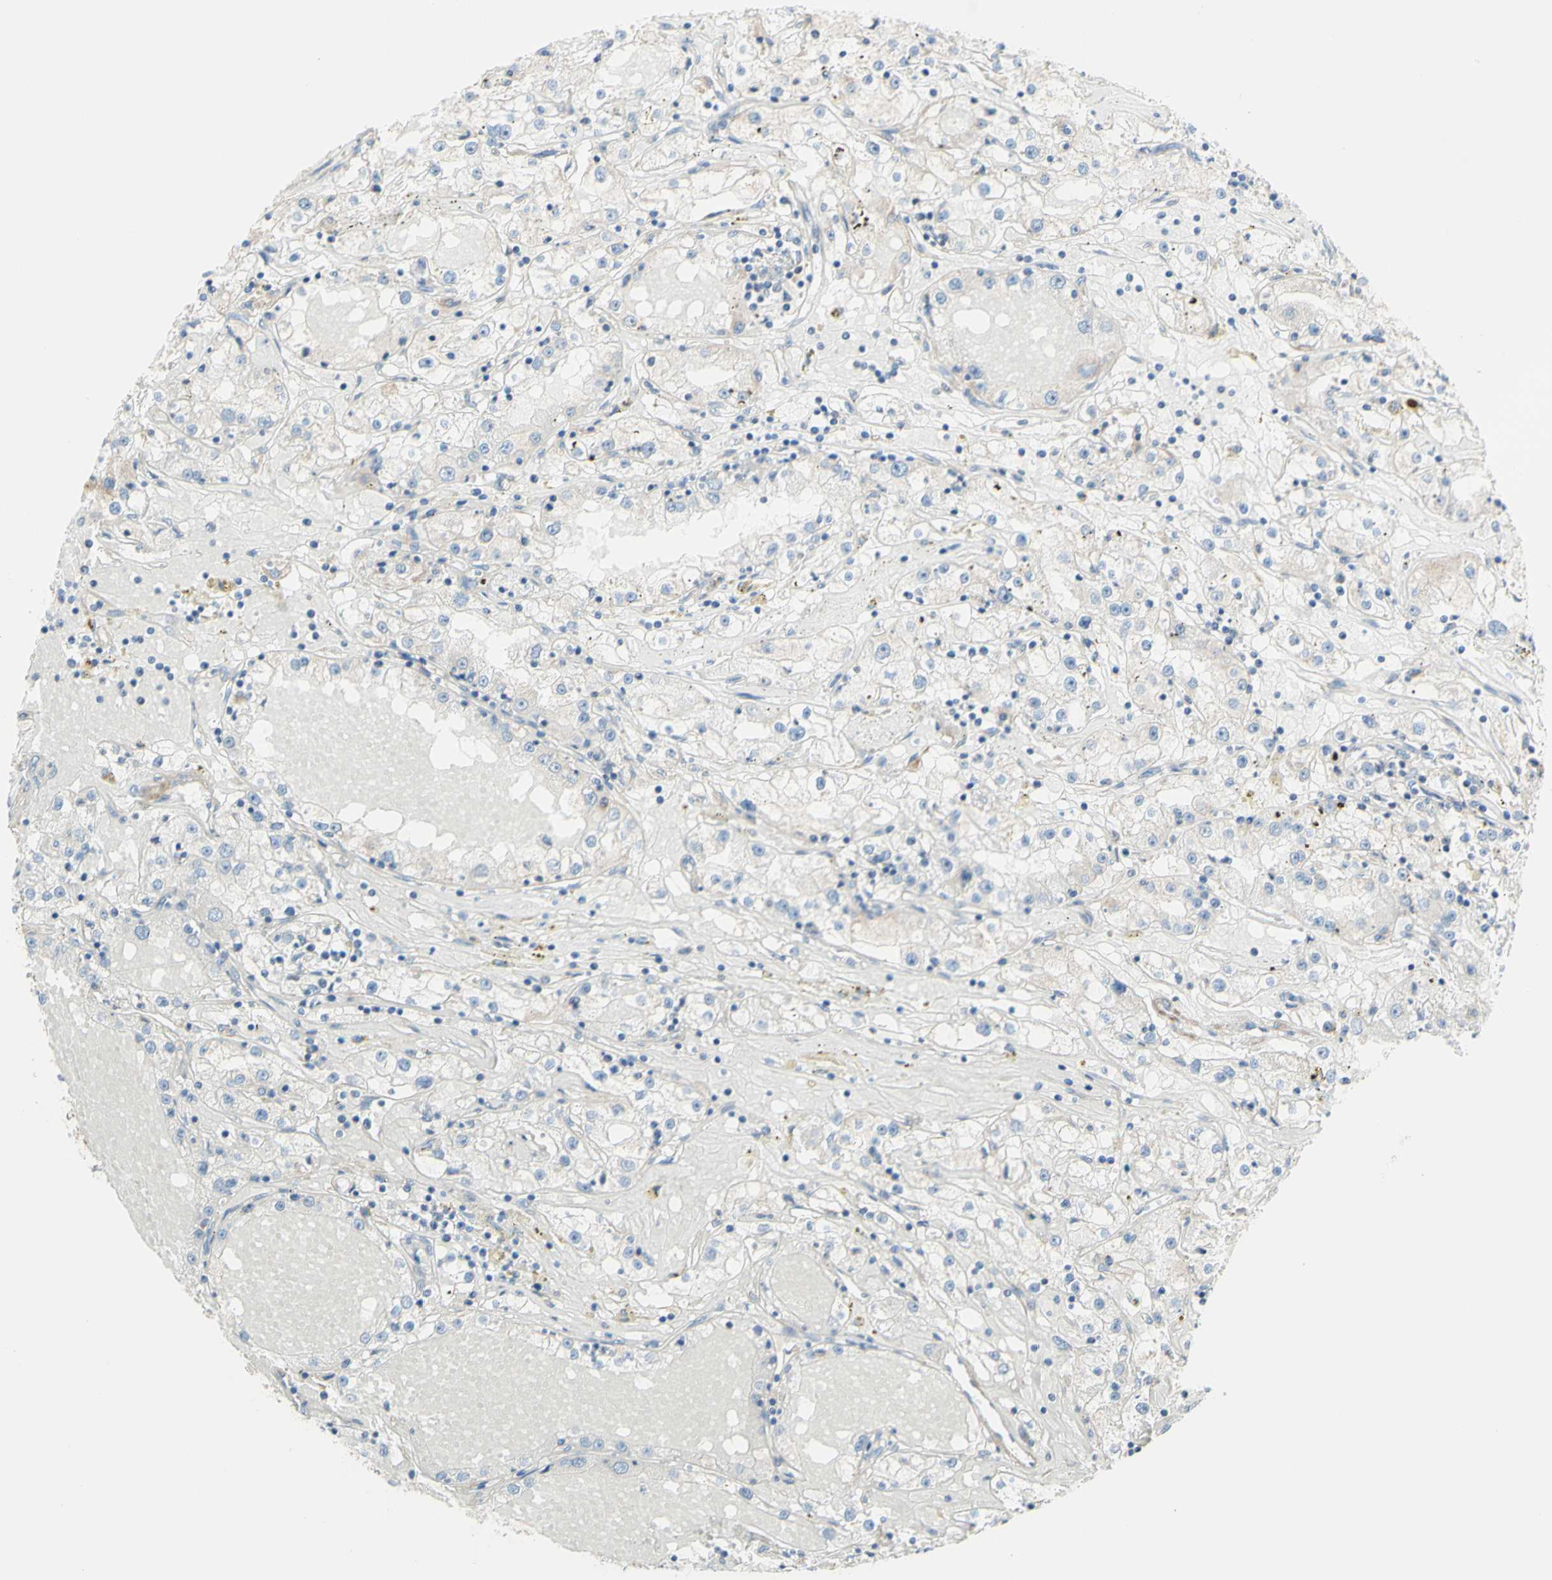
{"staining": {"intensity": "negative", "quantity": "none", "location": "none"}, "tissue": "renal cancer", "cell_type": "Tumor cells", "image_type": "cancer", "snomed": [{"axis": "morphology", "description": "Adenocarcinoma, NOS"}, {"axis": "topography", "description": "Kidney"}], "caption": "The photomicrograph reveals no staining of tumor cells in renal adenocarcinoma. (DAB (3,3'-diaminobenzidine) immunohistochemistry (IHC) visualized using brightfield microscopy, high magnification).", "gene": "RETREG2", "patient": {"sex": "male", "age": 56}}